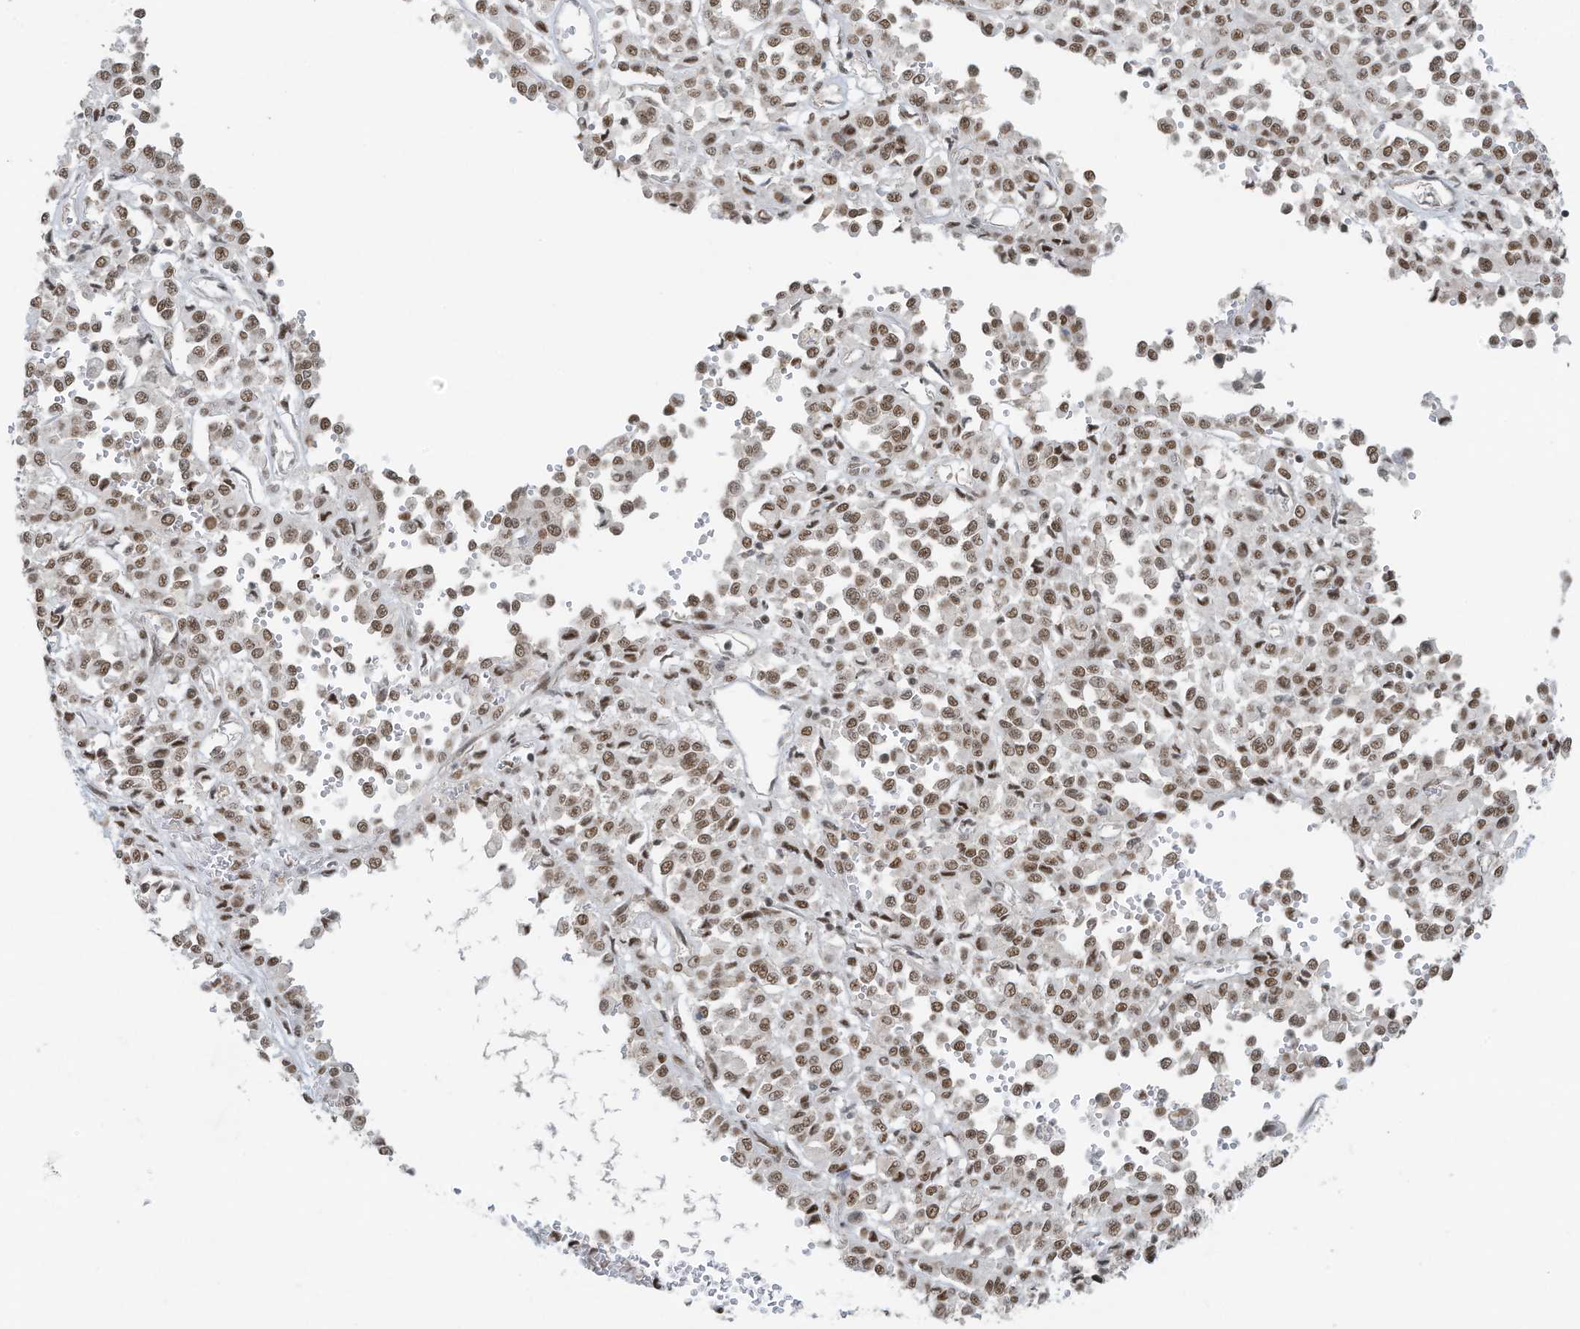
{"staining": {"intensity": "moderate", "quantity": ">75%", "location": "nuclear"}, "tissue": "melanoma", "cell_type": "Tumor cells", "image_type": "cancer", "snomed": [{"axis": "morphology", "description": "Malignant melanoma, Metastatic site"}, {"axis": "topography", "description": "Pancreas"}], "caption": "Immunohistochemical staining of human malignant melanoma (metastatic site) reveals medium levels of moderate nuclear protein staining in about >75% of tumor cells.", "gene": "DBR1", "patient": {"sex": "female", "age": 30}}